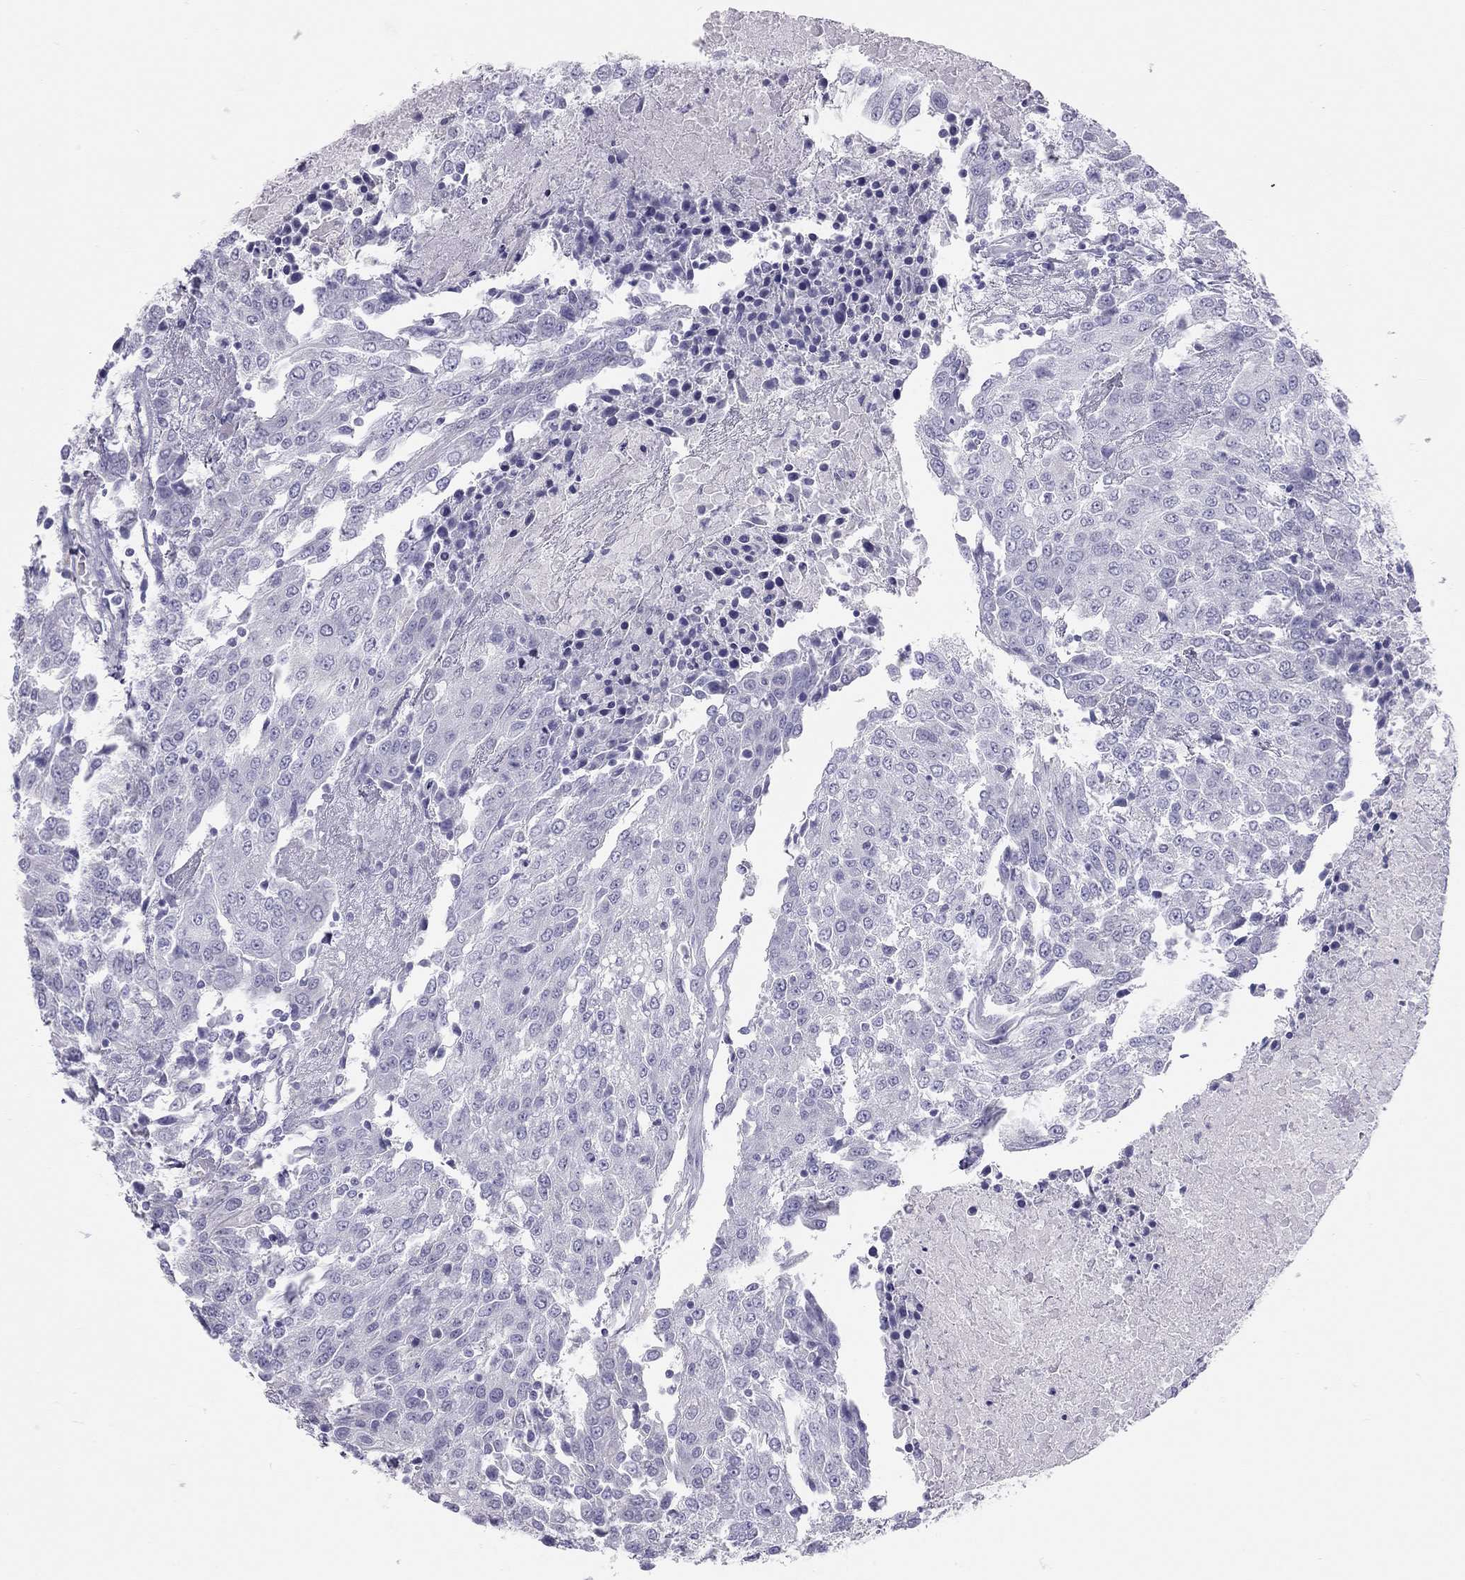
{"staining": {"intensity": "negative", "quantity": "none", "location": "none"}, "tissue": "urothelial cancer", "cell_type": "Tumor cells", "image_type": "cancer", "snomed": [{"axis": "morphology", "description": "Urothelial carcinoma, High grade"}, {"axis": "topography", "description": "Urinary bladder"}], "caption": "Tumor cells are negative for brown protein staining in urothelial carcinoma (high-grade). (Brightfield microscopy of DAB immunohistochemistry at high magnification).", "gene": "SPATA12", "patient": {"sex": "female", "age": 85}}